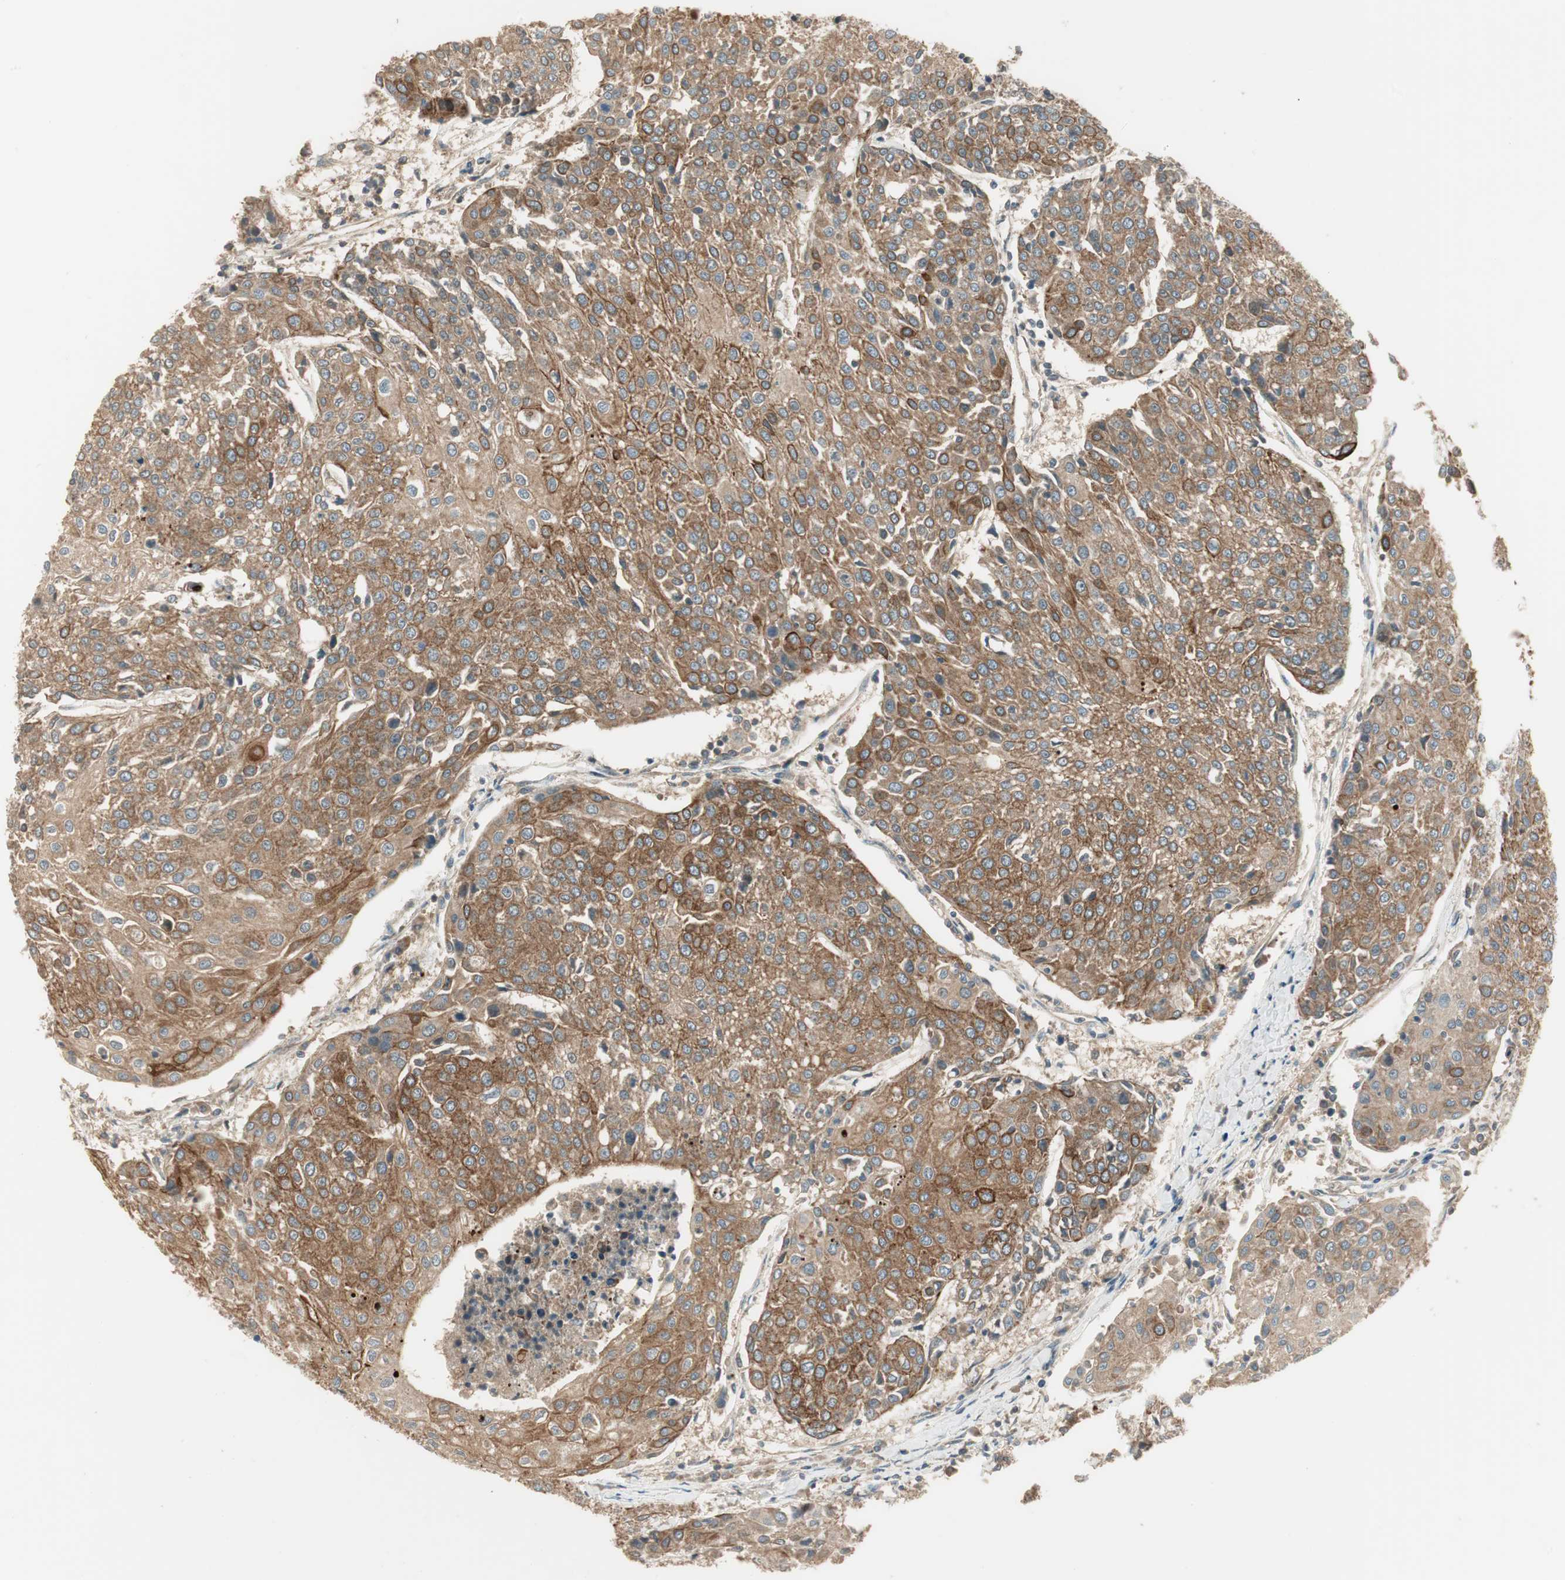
{"staining": {"intensity": "moderate", "quantity": ">75%", "location": "cytoplasmic/membranous"}, "tissue": "urothelial cancer", "cell_type": "Tumor cells", "image_type": "cancer", "snomed": [{"axis": "morphology", "description": "Urothelial carcinoma, High grade"}, {"axis": "topography", "description": "Urinary bladder"}], "caption": "The micrograph exhibits immunohistochemical staining of urothelial cancer. There is moderate cytoplasmic/membranous expression is present in about >75% of tumor cells.", "gene": "PFDN5", "patient": {"sex": "female", "age": 85}}